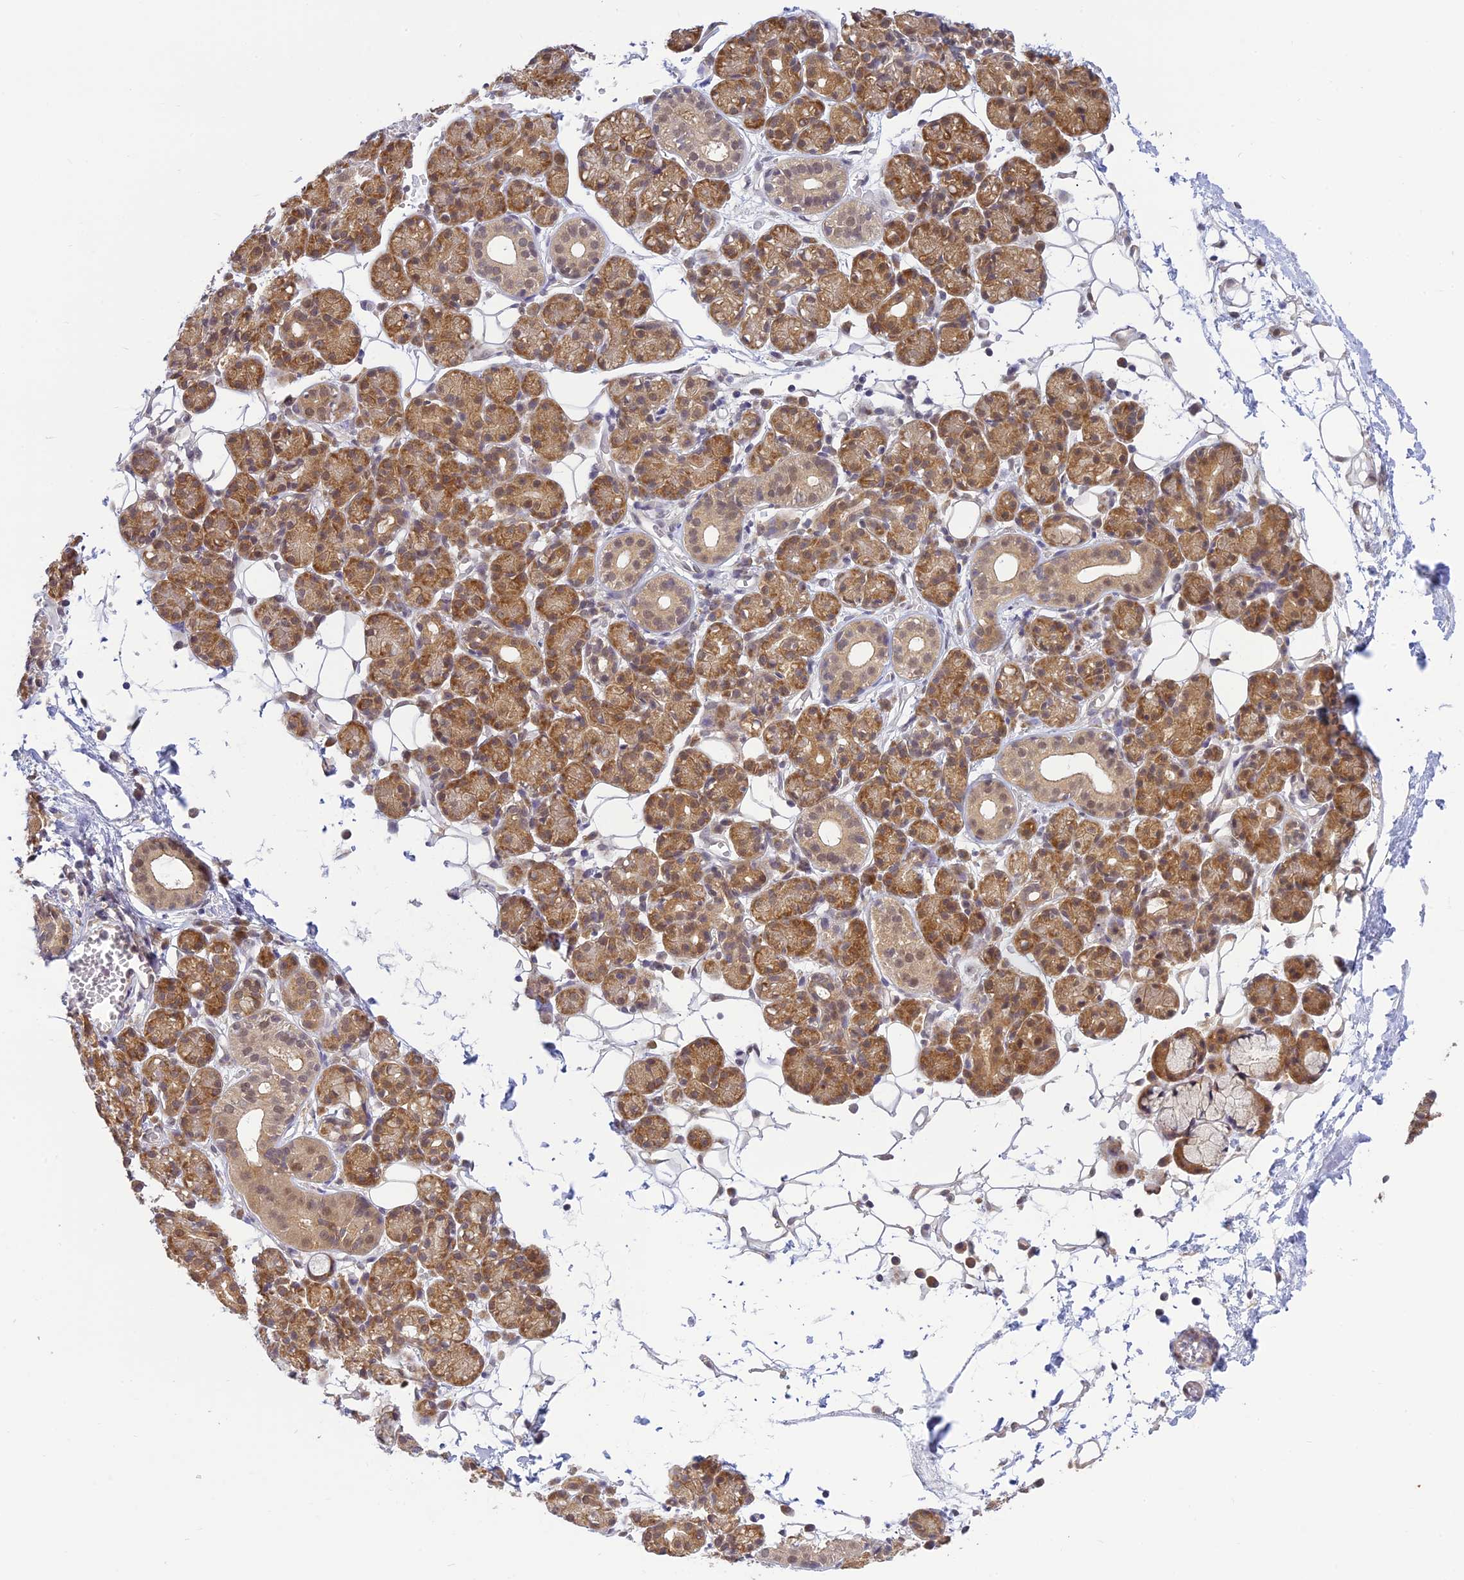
{"staining": {"intensity": "moderate", "quantity": ">75%", "location": "cytoplasmic/membranous,nuclear"}, "tissue": "salivary gland", "cell_type": "Glandular cells", "image_type": "normal", "snomed": [{"axis": "morphology", "description": "Normal tissue, NOS"}, {"axis": "topography", "description": "Salivary gland"}], "caption": "High-power microscopy captured an IHC image of normal salivary gland, revealing moderate cytoplasmic/membranous,nuclear expression in approximately >75% of glandular cells.", "gene": "SKIC8", "patient": {"sex": "male", "age": 63}}